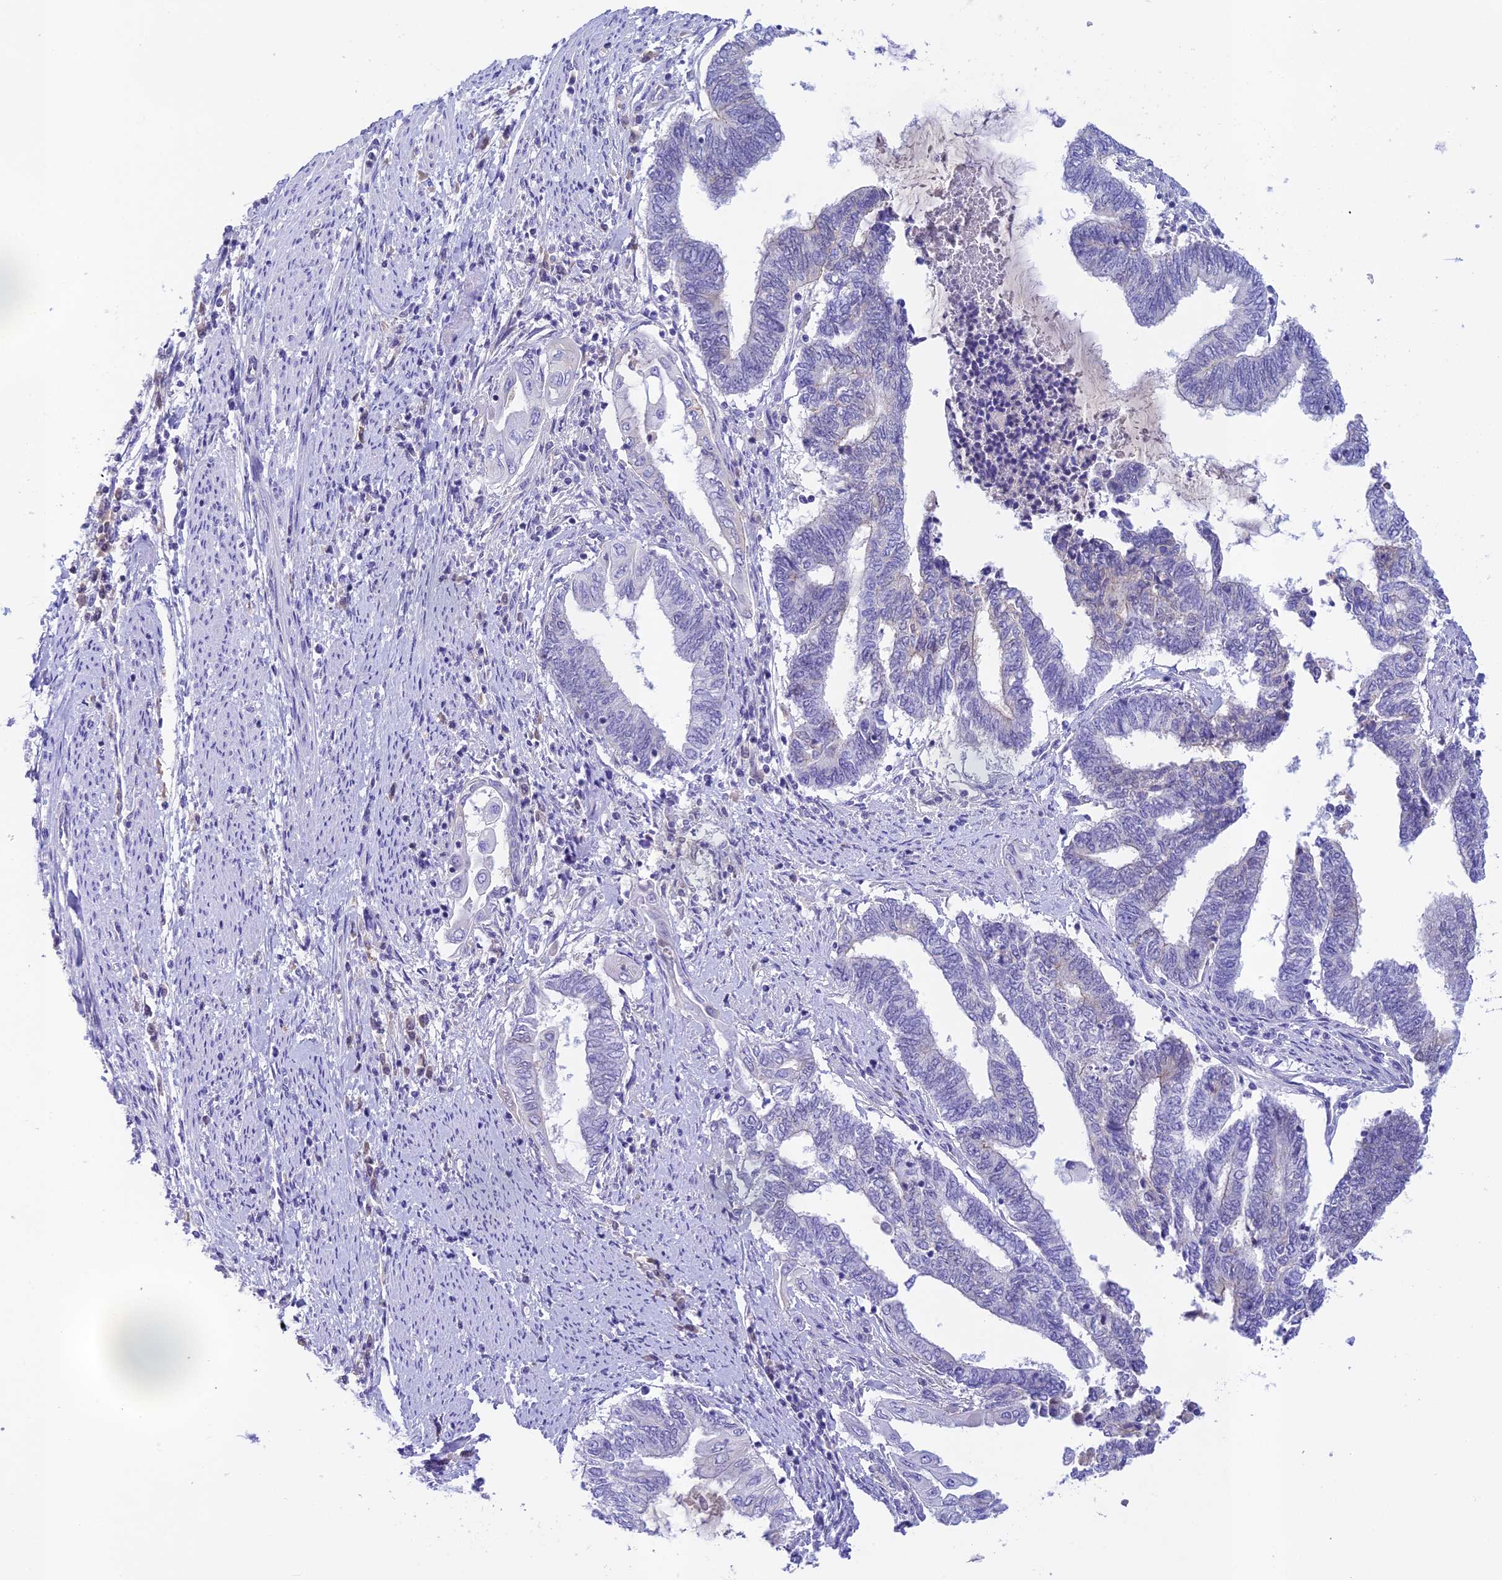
{"staining": {"intensity": "negative", "quantity": "none", "location": "none"}, "tissue": "endometrial cancer", "cell_type": "Tumor cells", "image_type": "cancer", "snomed": [{"axis": "morphology", "description": "Adenocarcinoma, NOS"}, {"axis": "topography", "description": "Uterus"}, {"axis": "topography", "description": "Endometrium"}], "caption": "There is no significant positivity in tumor cells of endometrial cancer (adenocarcinoma).", "gene": "THAP11", "patient": {"sex": "female", "age": 70}}